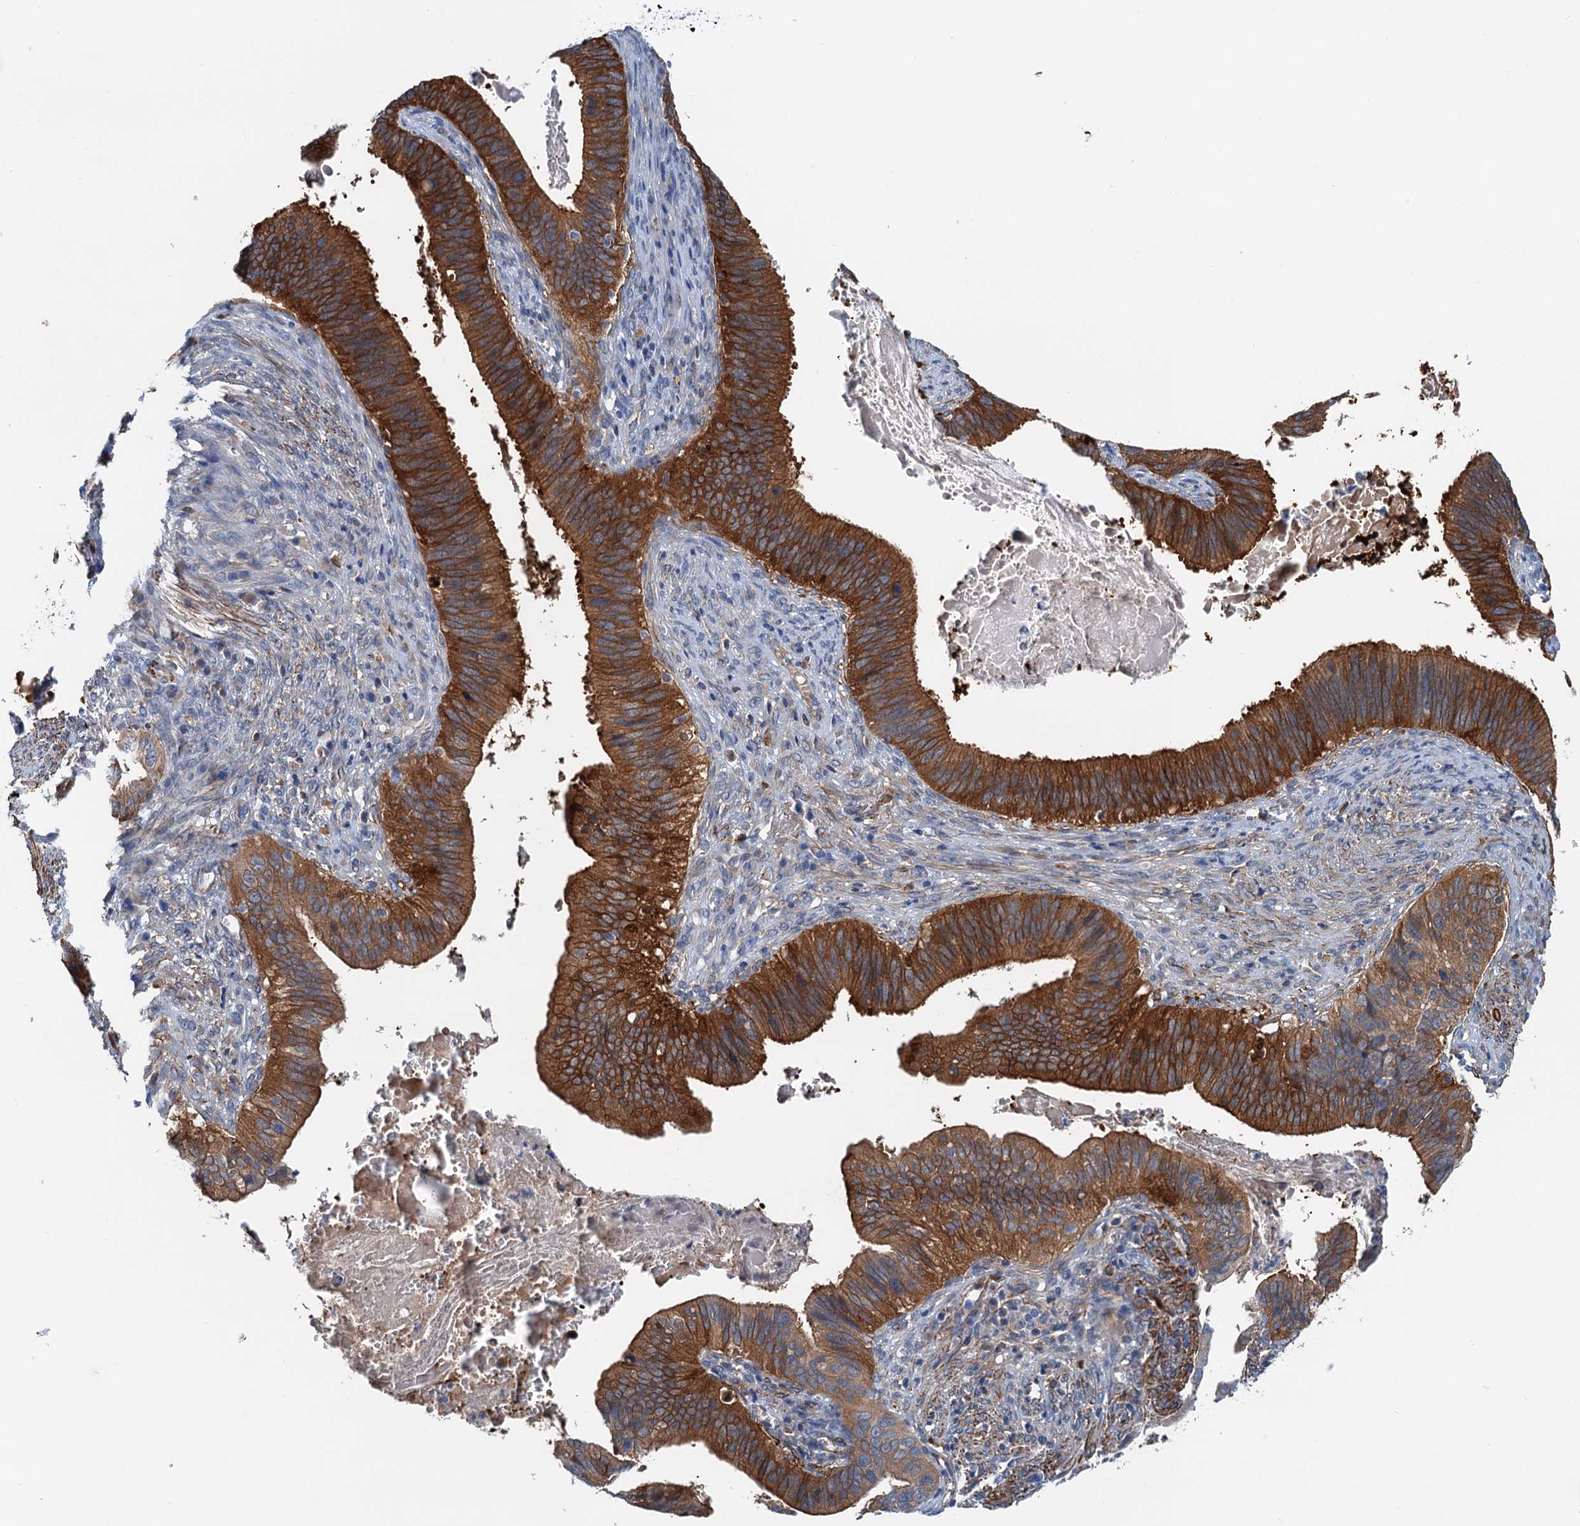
{"staining": {"intensity": "strong", "quantity": ">75%", "location": "cytoplasmic/membranous"}, "tissue": "cervical cancer", "cell_type": "Tumor cells", "image_type": "cancer", "snomed": [{"axis": "morphology", "description": "Adenocarcinoma, NOS"}, {"axis": "topography", "description": "Cervix"}], "caption": "A high amount of strong cytoplasmic/membranous positivity is present in approximately >75% of tumor cells in adenocarcinoma (cervical) tissue.", "gene": "CSTPP1", "patient": {"sex": "female", "age": 42}}